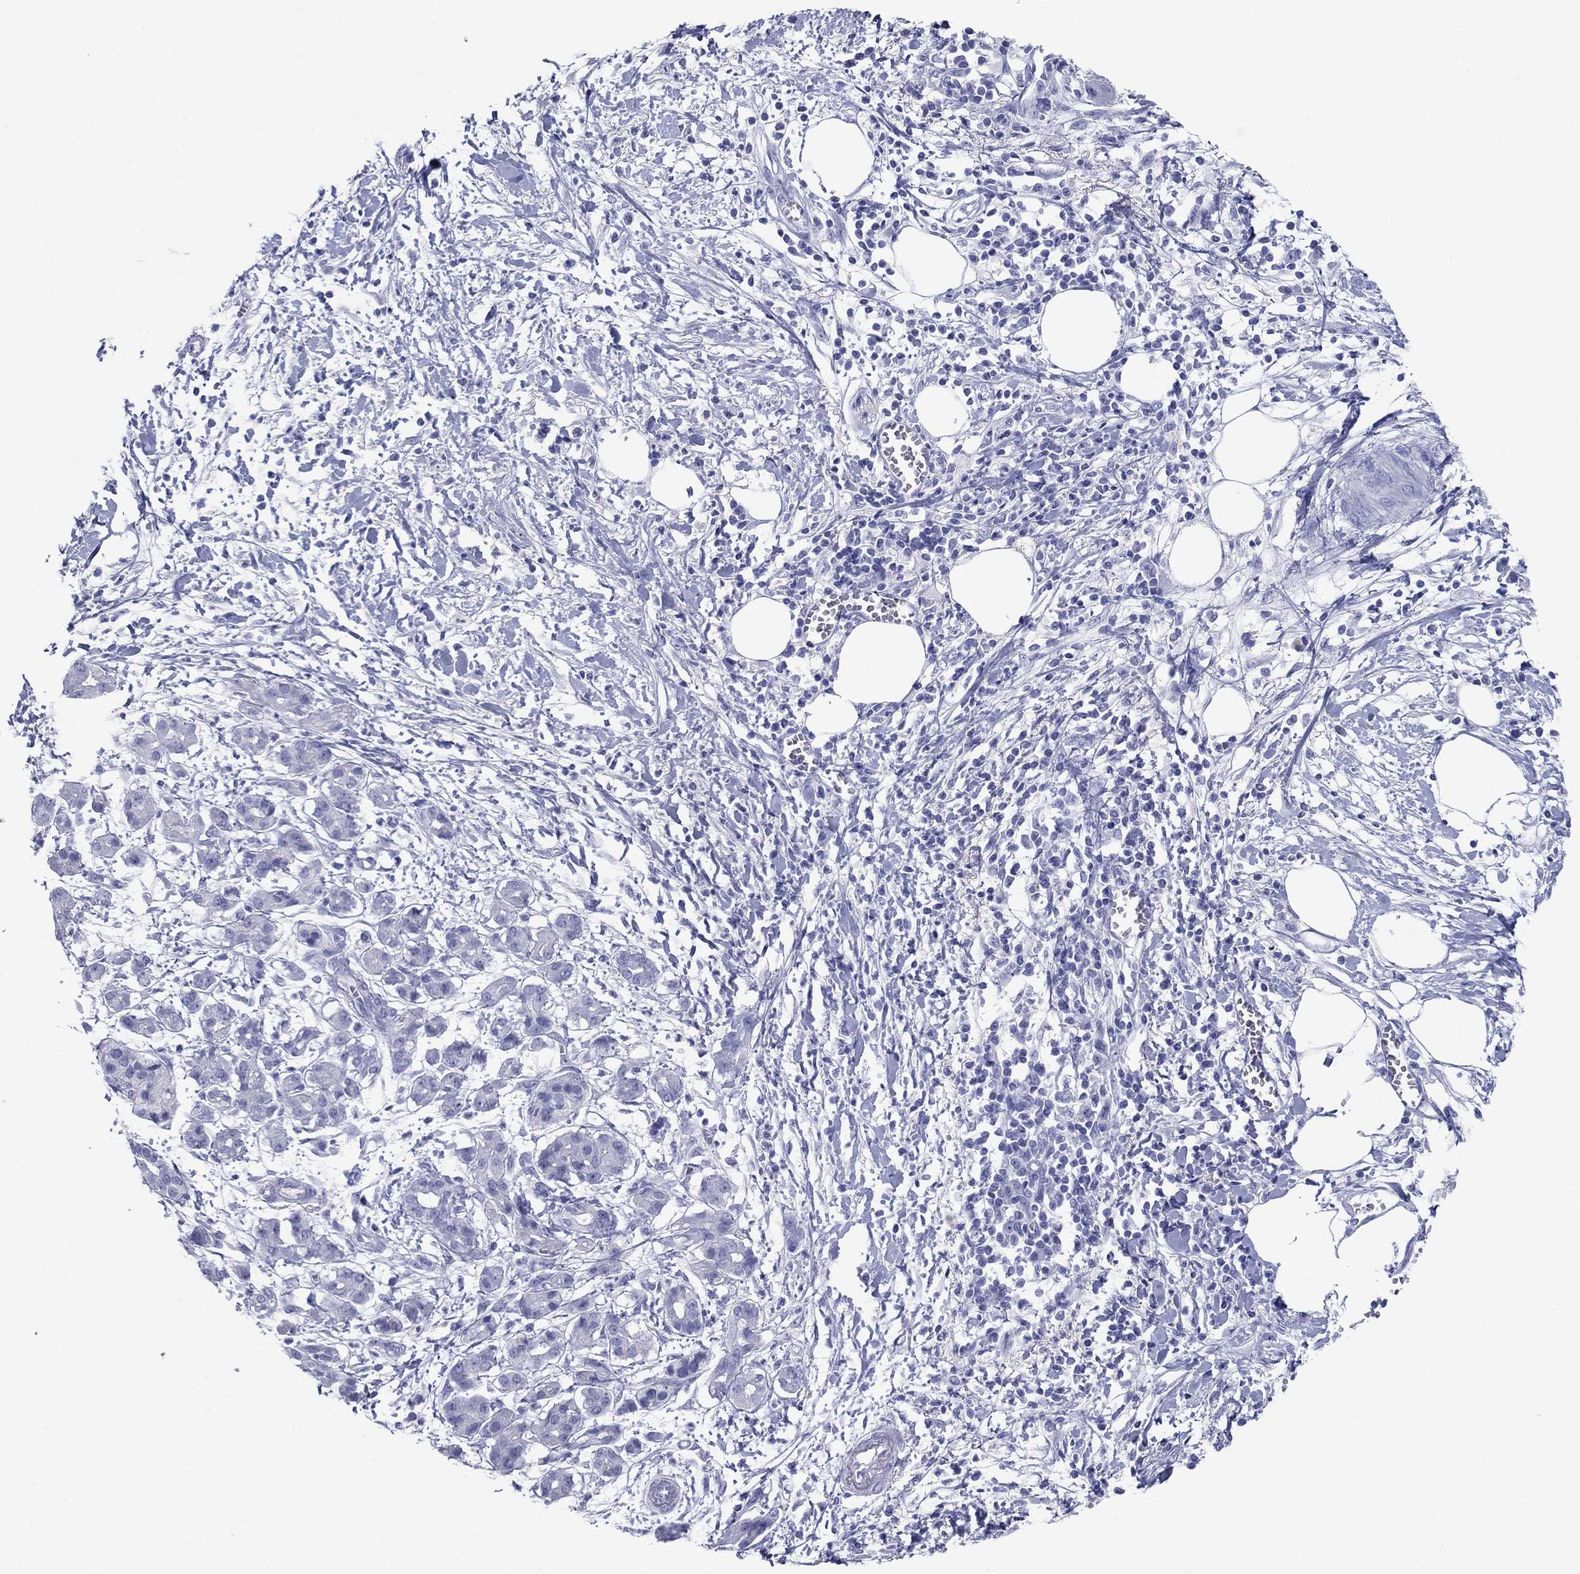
{"staining": {"intensity": "negative", "quantity": "none", "location": "none"}, "tissue": "pancreatic cancer", "cell_type": "Tumor cells", "image_type": "cancer", "snomed": [{"axis": "morphology", "description": "Adenocarcinoma, NOS"}, {"axis": "topography", "description": "Pancreas"}], "caption": "Human pancreatic cancer (adenocarcinoma) stained for a protein using immunohistochemistry (IHC) shows no expression in tumor cells.", "gene": "ATP4A", "patient": {"sex": "male", "age": 72}}